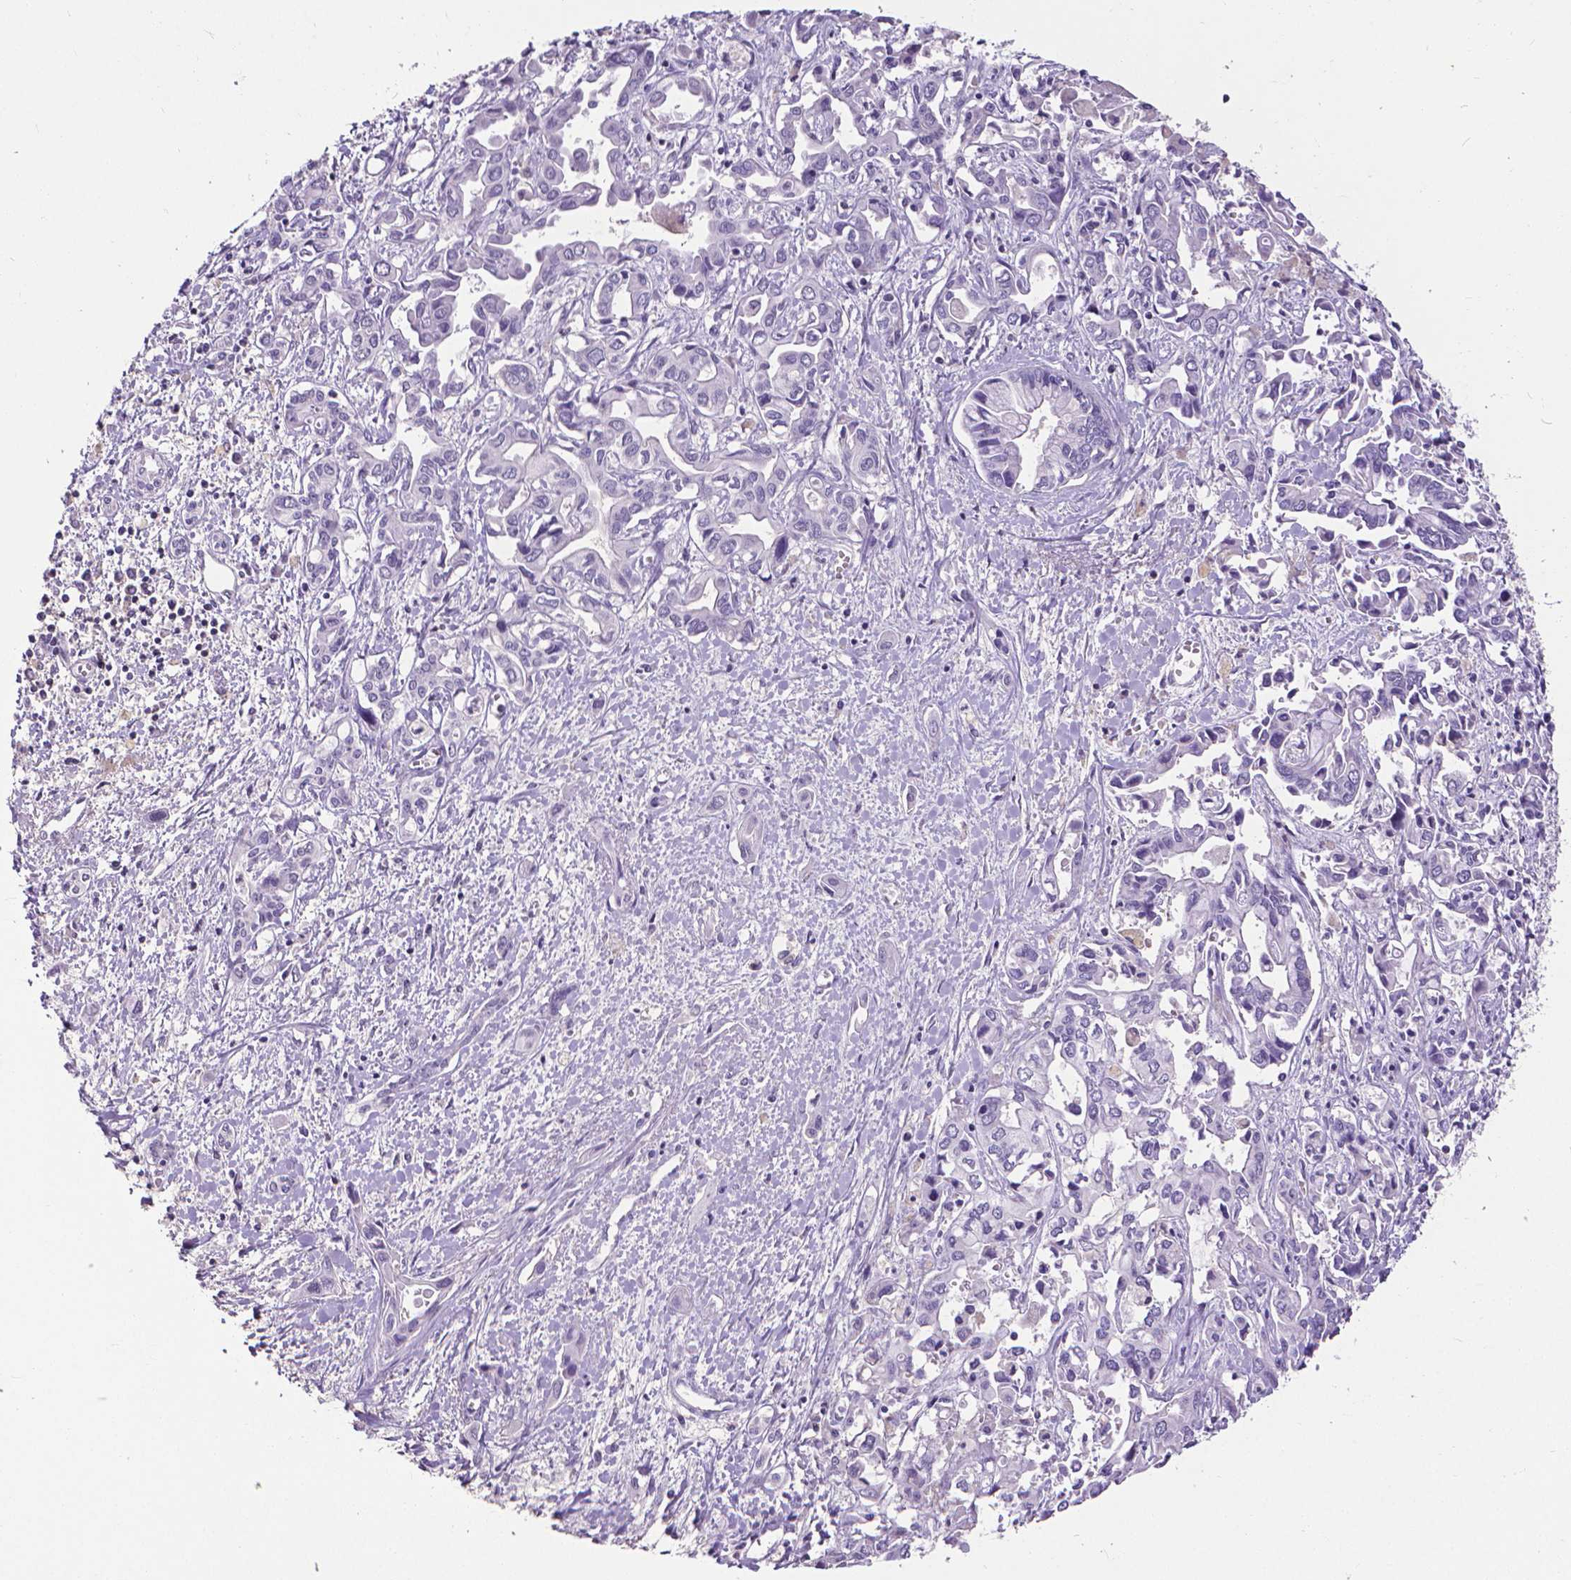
{"staining": {"intensity": "negative", "quantity": "none", "location": "none"}, "tissue": "liver cancer", "cell_type": "Tumor cells", "image_type": "cancer", "snomed": [{"axis": "morphology", "description": "Cholangiocarcinoma"}, {"axis": "topography", "description": "Liver"}], "caption": "The micrograph reveals no significant expression in tumor cells of liver cancer. (Immunohistochemistry, brightfield microscopy, high magnification).", "gene": "CD4", "patient": {"sex": "female", "age": 64}}